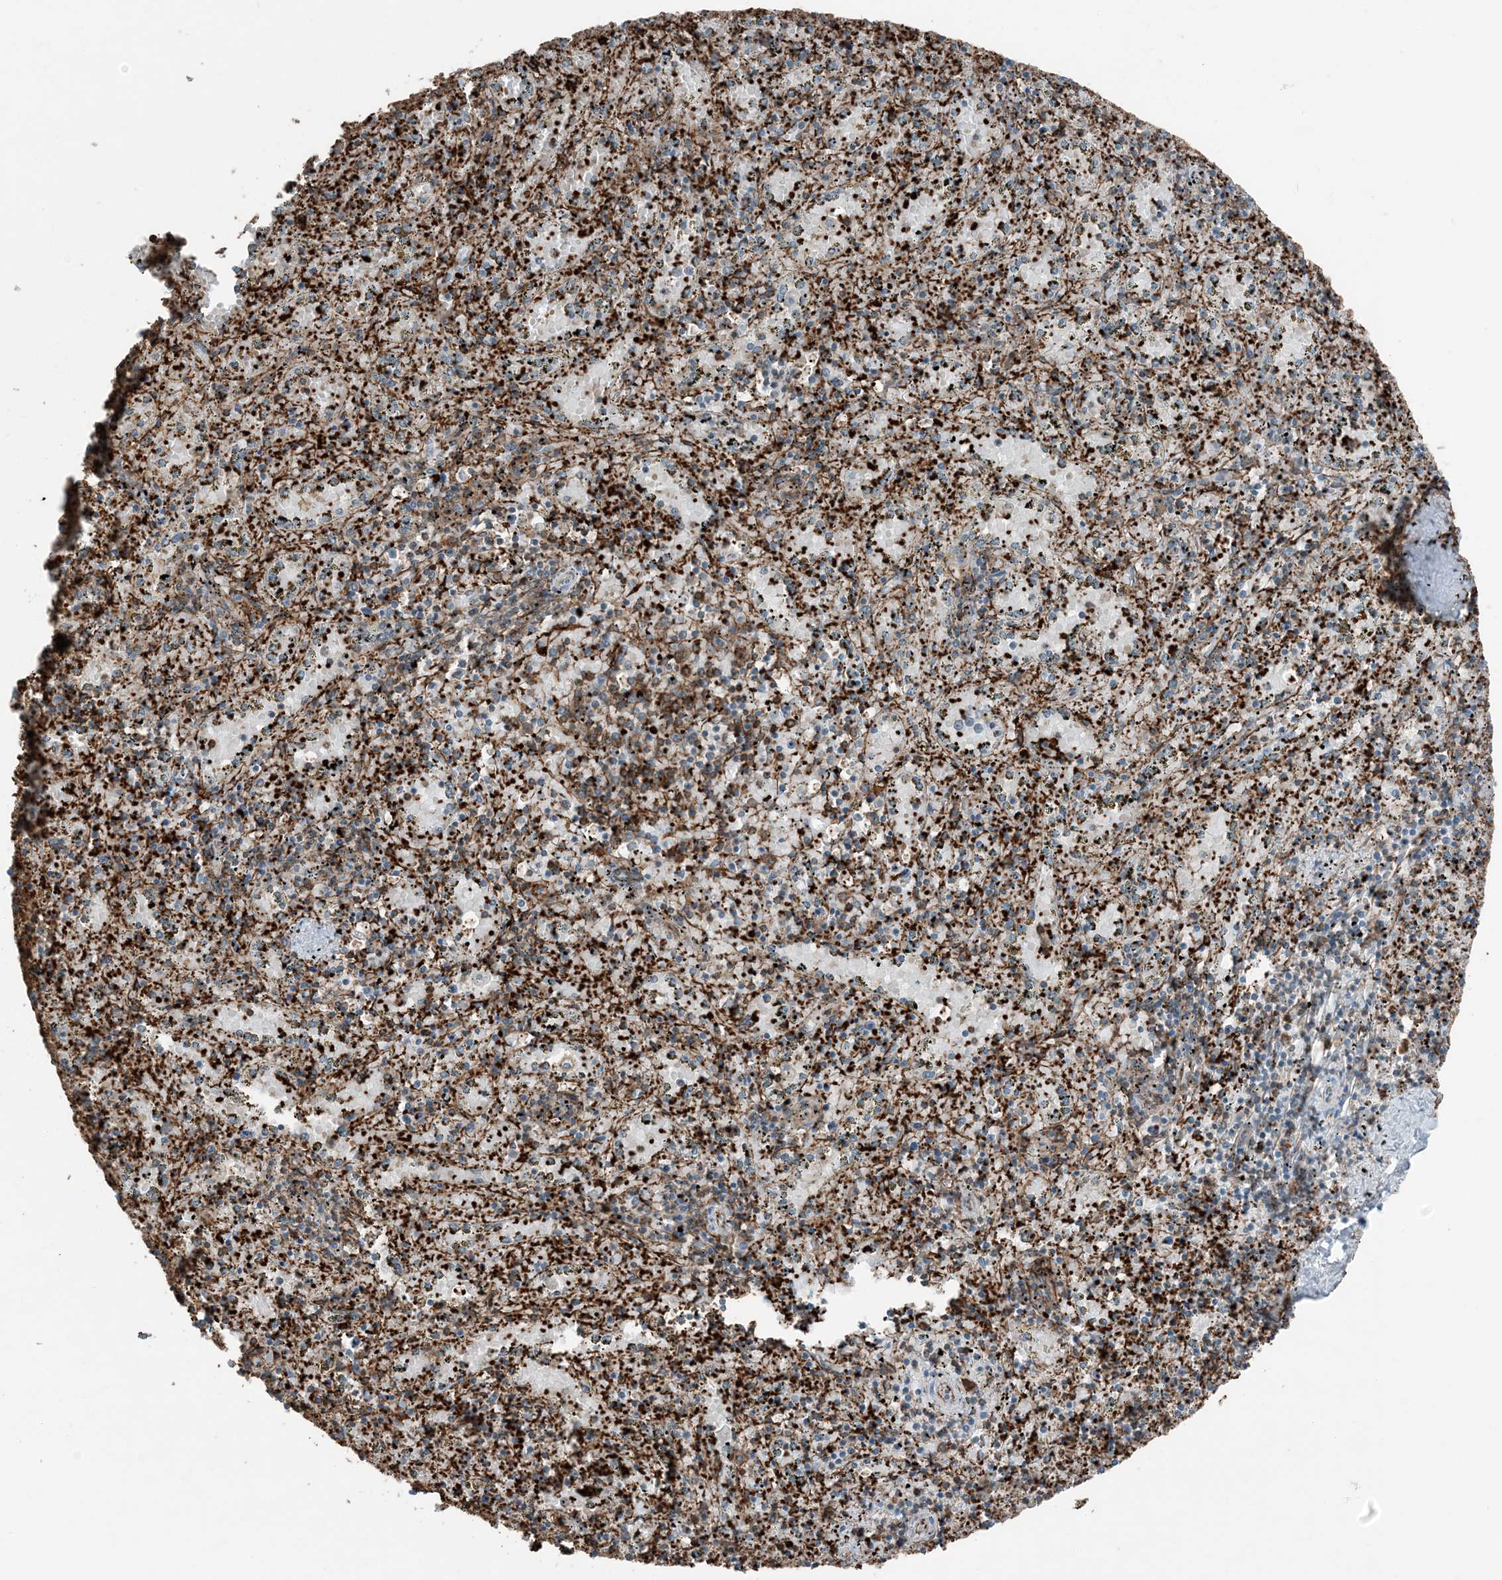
{"staining": {"intensity": "strong", "quantity": "25%-75%", "location": "cytoplasmic/membranous"}, "tissue": "spleen", "cell_type": "Cells in red pulp", "image_type": "normal", "snomed": [{"axis": "morphology", "description": "Normal tissue, NOS"}, {"axis": "topography", "description": "Spleen"}], "caption": "Unremarkable spleen displays strong cytoplasmic/membranous positivity in about 25%-75% of cells in red pulp.", "gene": "APOBEC3C", "patient": {"sex": "male", "age": 11}}